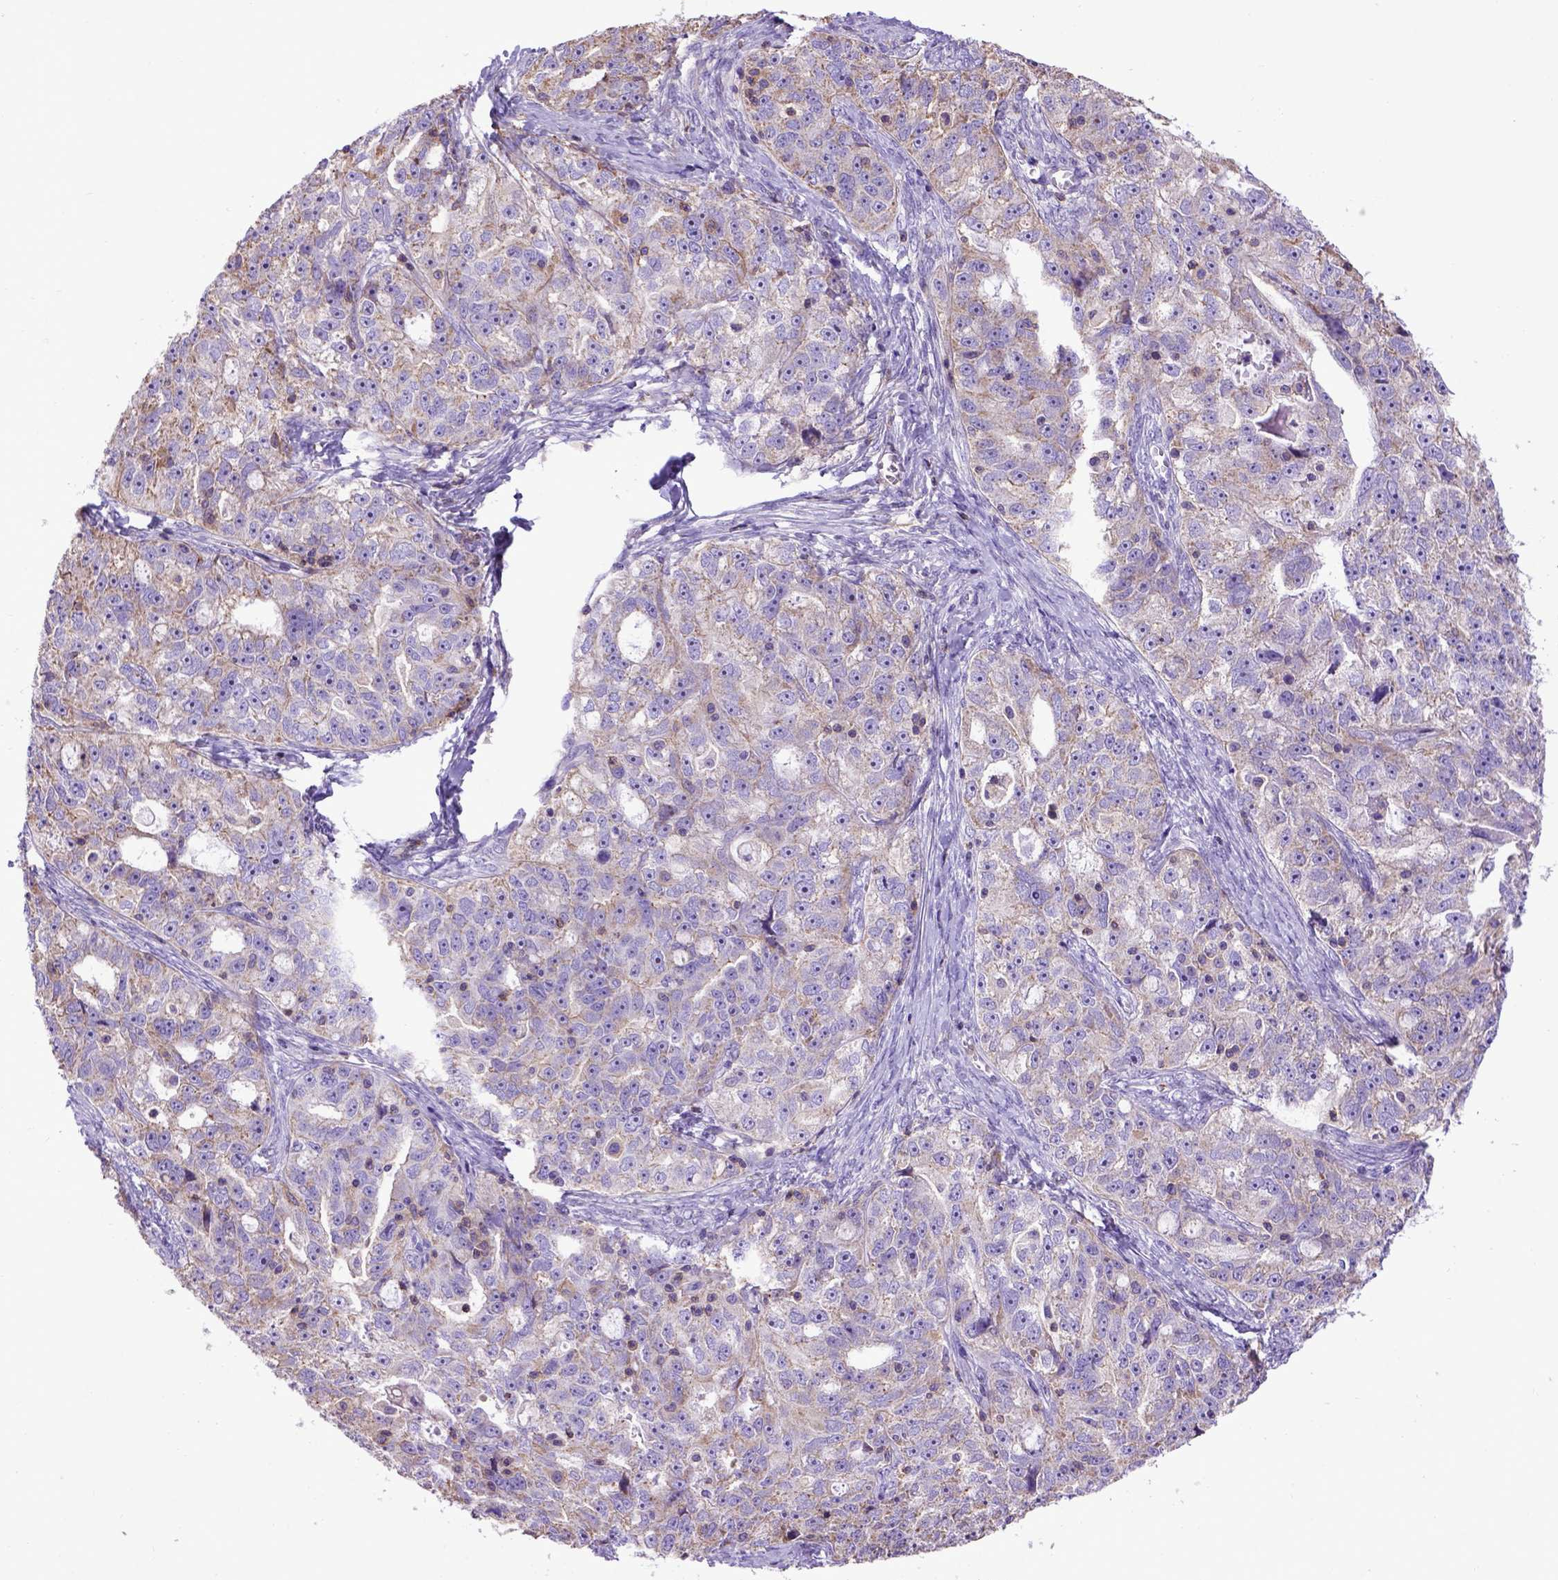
{"staining": {"intensity": "negative", "quantity": "none", "location": "none"}, "tissue": "ovarian cancer", "cell_type": "Tumor cells", "image_type": "cancer", "snomed": [{"axis": "morphology", "description": "Cystadenocarcinoma, serous, NOS"}, {"axis": "topography", "description": "Ovary"}], "caption": "Ovarian serous cystadenocarcinoma was stained to show a protein in brown. There is no significant positivity in tumor cells.", "gene": "ASAH2", "patient": {"sex": "female", "age": 51}}